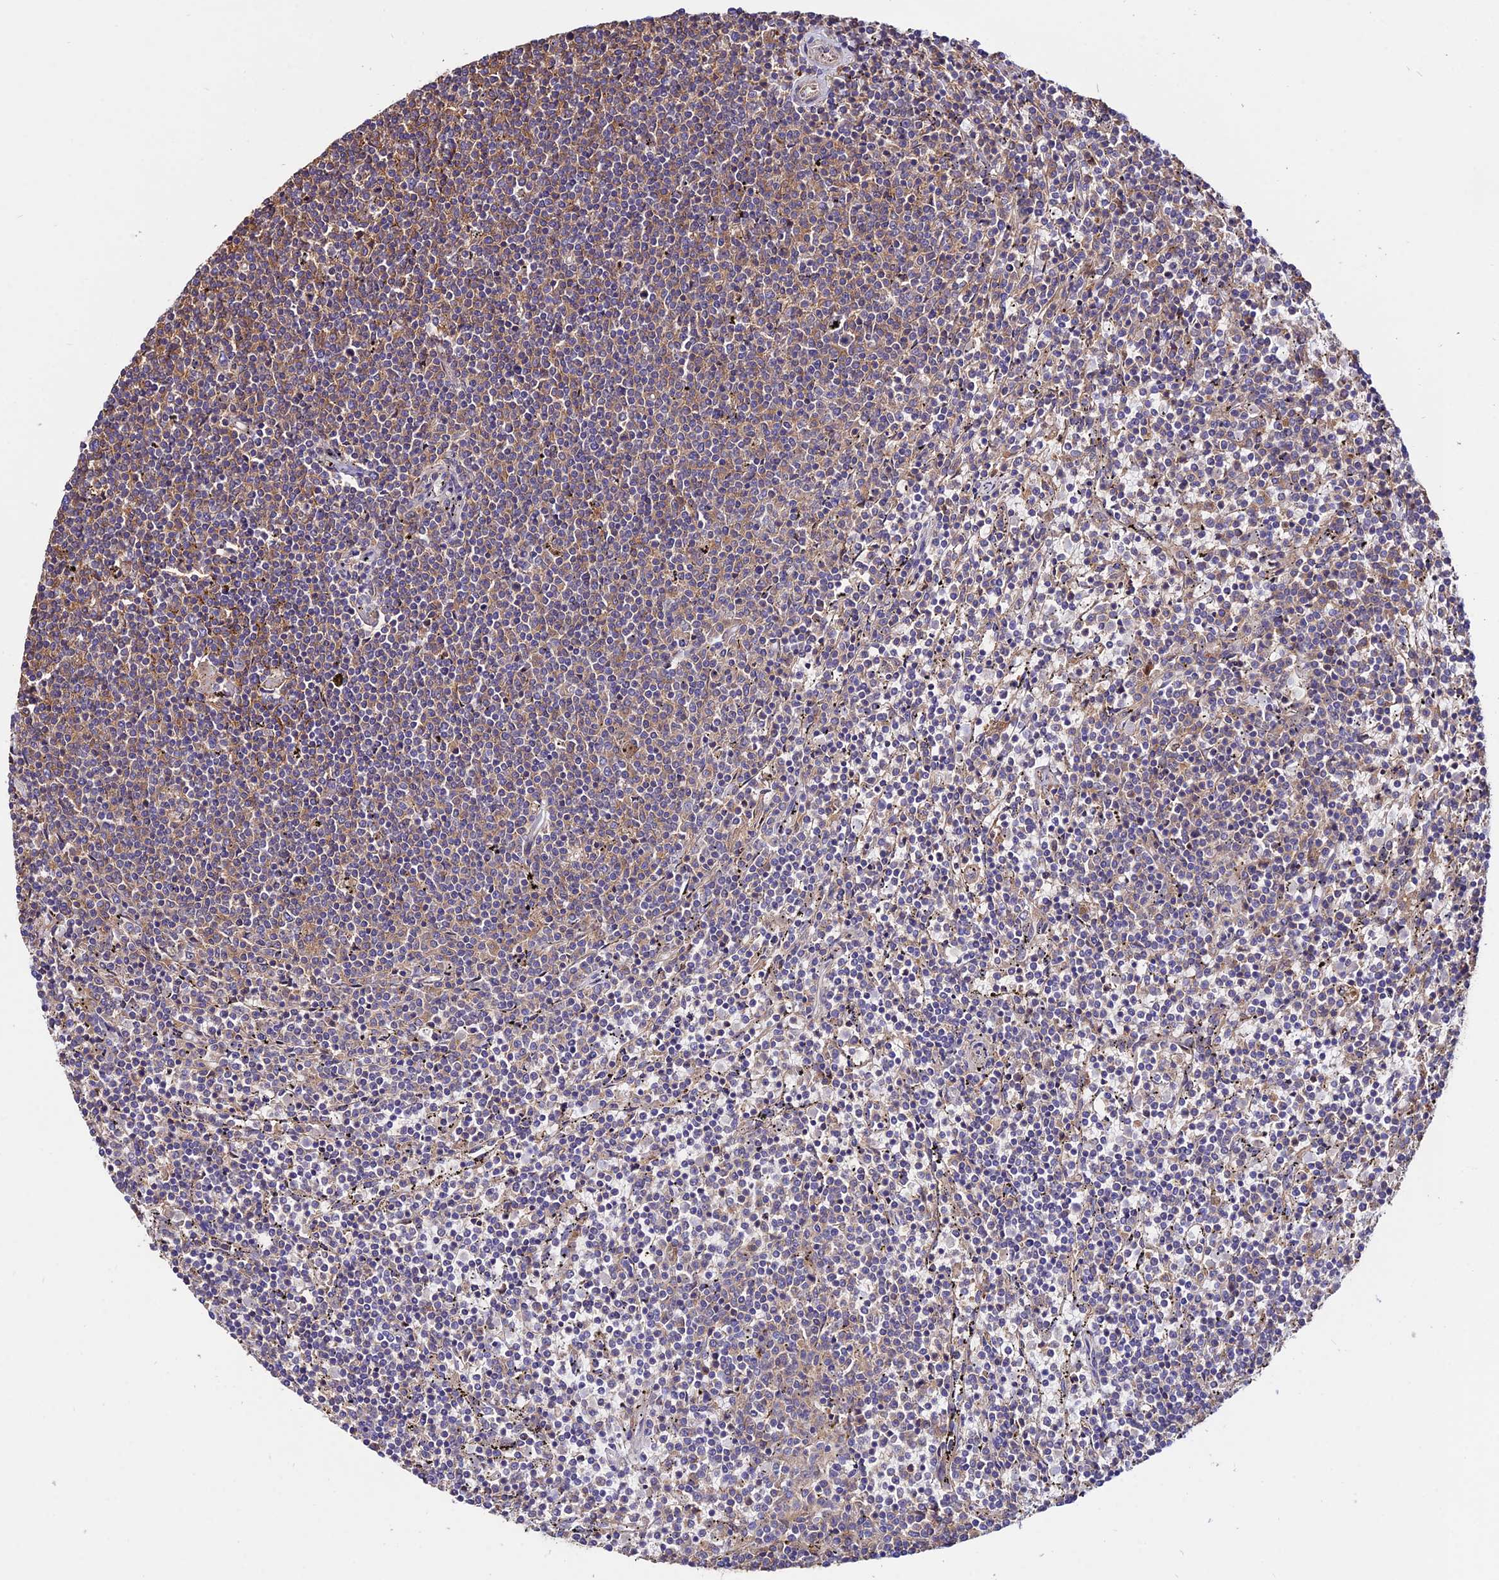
{"staining": {"intensity": "moderate", "quantity": "25%-75%", "location": "cytoplasmic/membranous"}, "tissue": "lymphoma", "cell_type": "Tumor cells", "image_type": "cancer", "snomed": [{"axis": "morphology", "description": "Malignant lymphoma, non-Hodgkin's type, Low grade"}, {"axis": "topography", "description": "Spleen"}], "caption": "This is an image of IHC staining of malignant lymphoma, non-Hodgkin's type (low-grade), which shows moderate staining in the cytoplasmic/membranous of tumor cells.", "gene": "PYM1", "patient": {"sex": "female", "age": 50}}